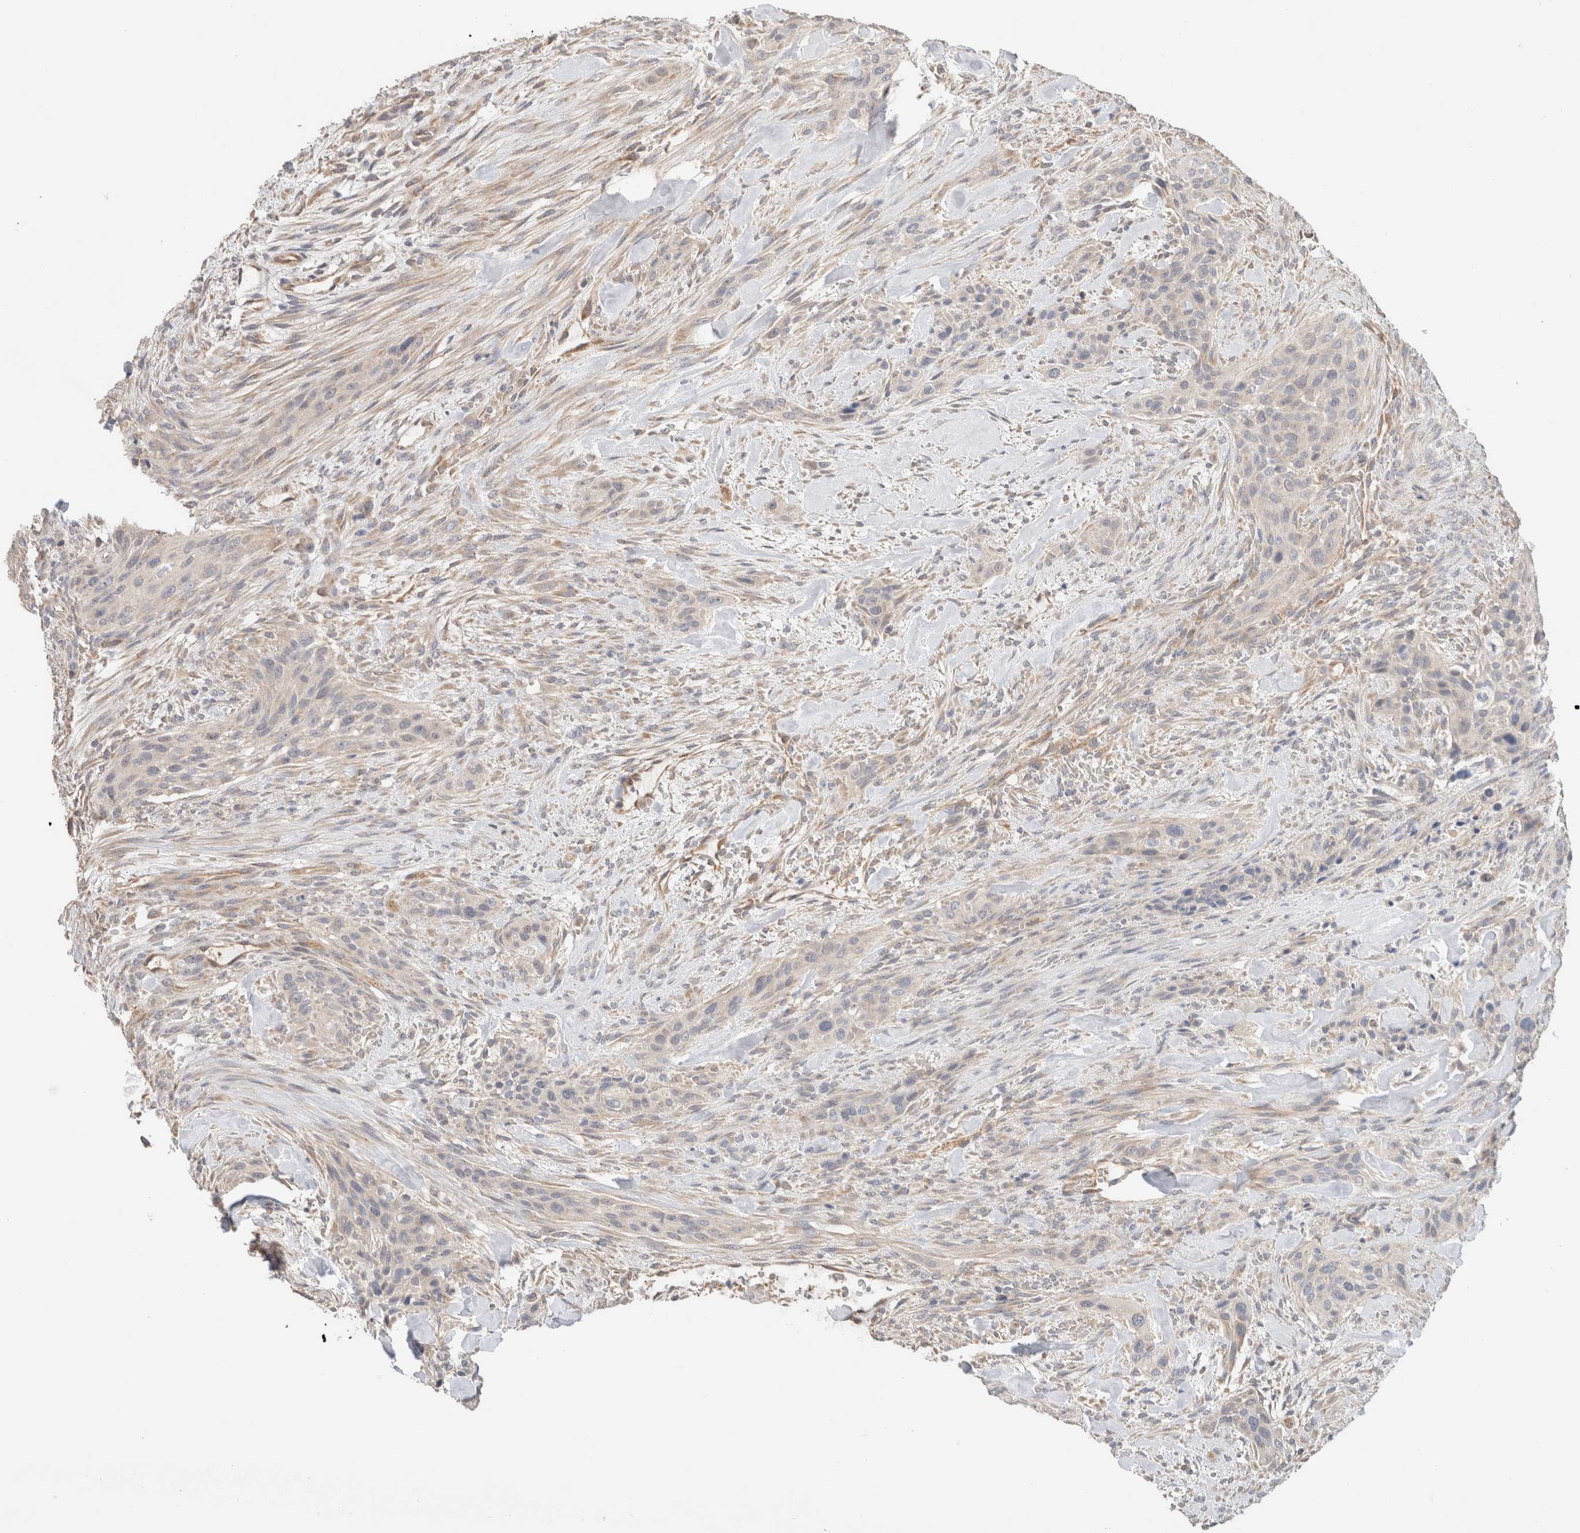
{"staining": {"intensity": "negative", "quantity": "none", "location": "none"}, "tissue": "urothelial cancer", "cell_type": "Tumor cells", "image_type": "cancer", "snomed": [{"axis": "morphology", "description": "Urothelial carcinoma, High grade"}, {"axis": "topography", "description": "Urinary bladder"}], "caption": "High power microscopy micrograph of an immunohistochemistry (IHC) photomicrograph of urothelial carcinoma (high-grade), revealing no significant expression in tumor cells.", "gene": "CA13", "patient": {"sex": "male", "age": 35}}